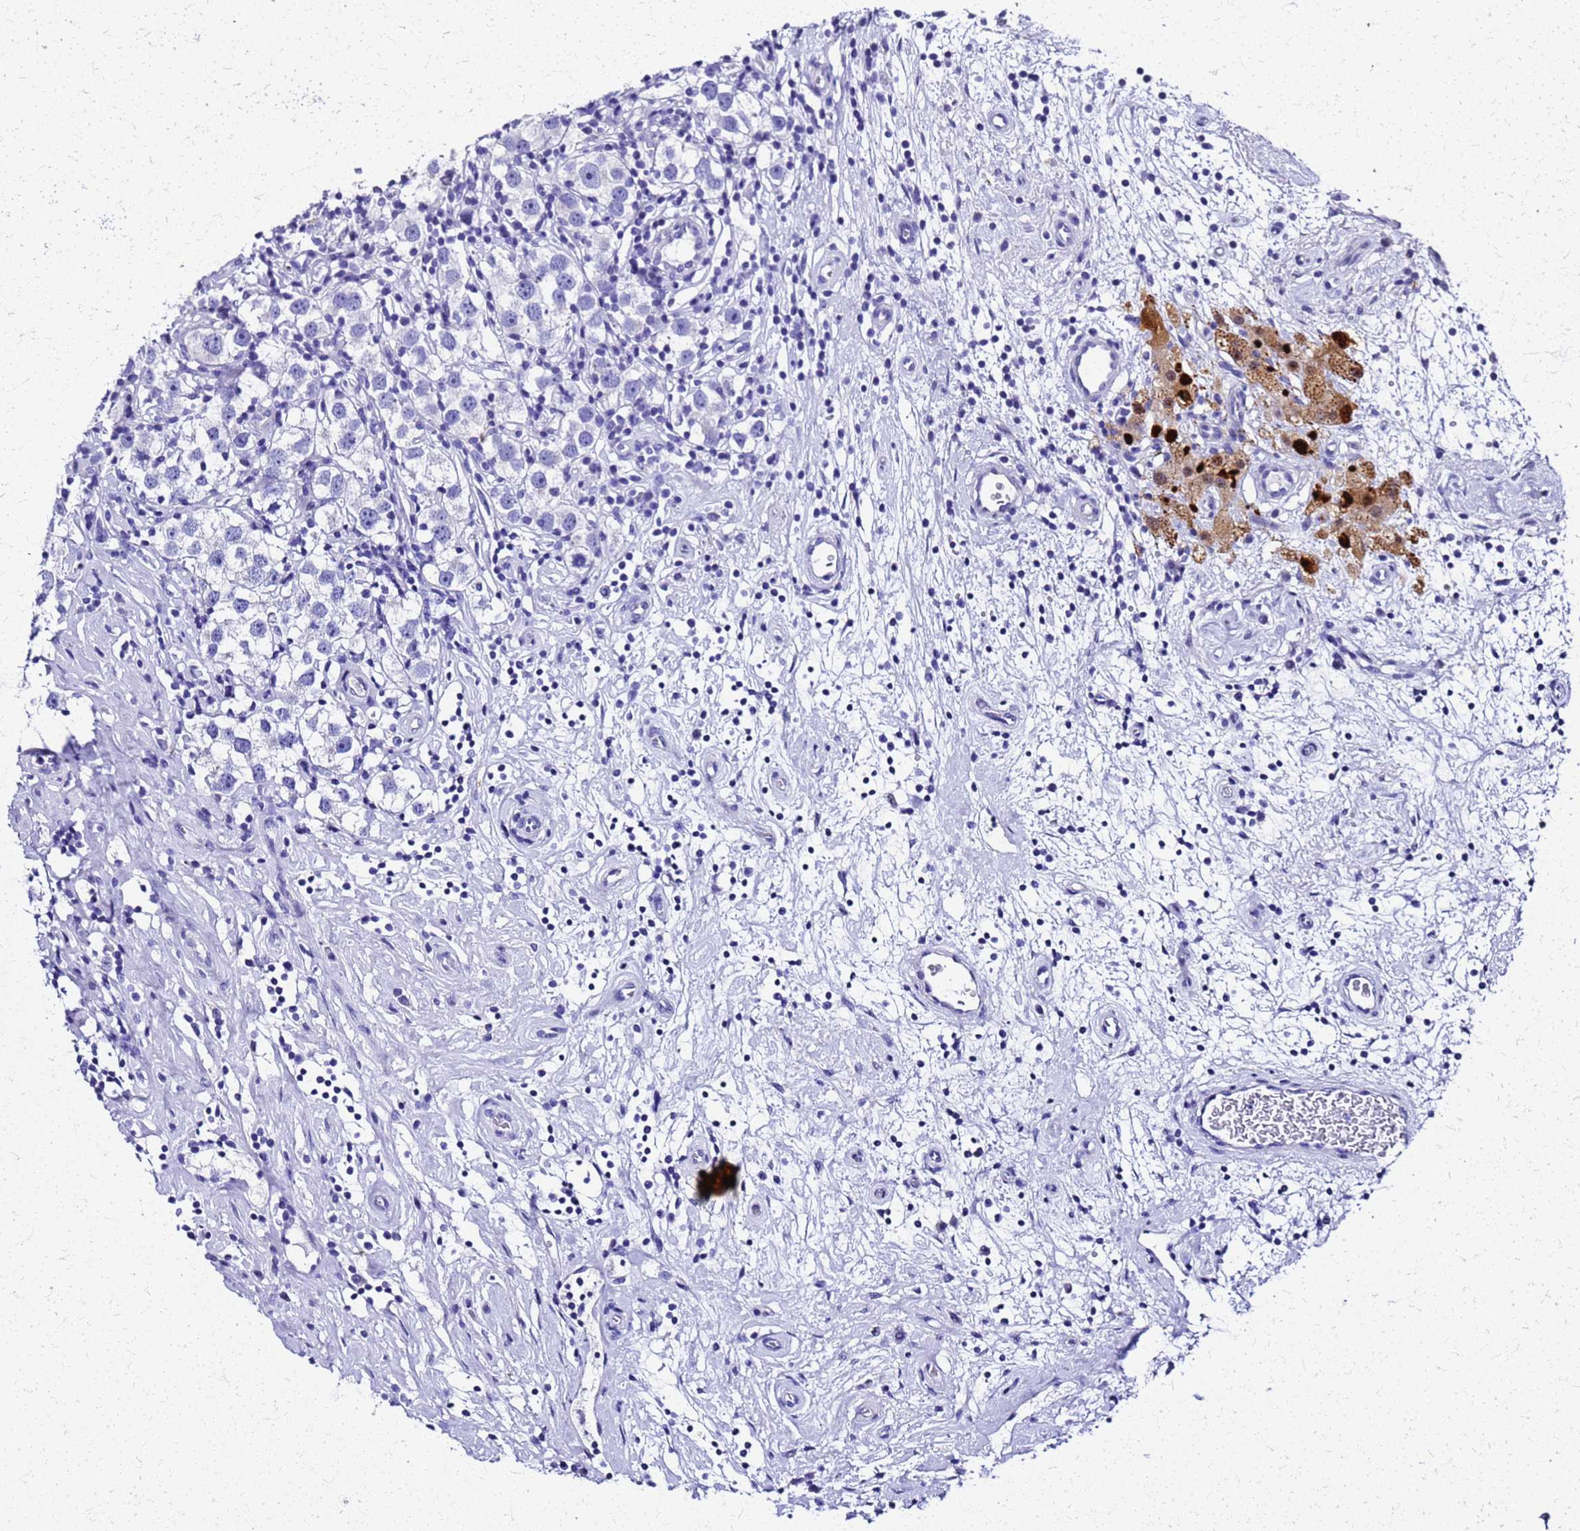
{"staining": {"intensity": "negative", "quantity": "none", "location": "none"}, "tissue": "testis cancer", "cell_type": "Tumor cells", "image_type": "cancer", "snomed": [{"axis": "morphology", "description": "Seminoma, NOS"}, {"axis": "topography", "description": "Testis"}], "caption": "IHC photomicrograph of human testis cancer (seminoma) stained for a protein (brown), which exhibits no expression in tumor cells. (DAB (3,3'-diaminobenzidine) immunohistochemistry with hematoxylin counter stain).", "gene": "SMIM21", "patient": {"sex": "male", "age": 49}}